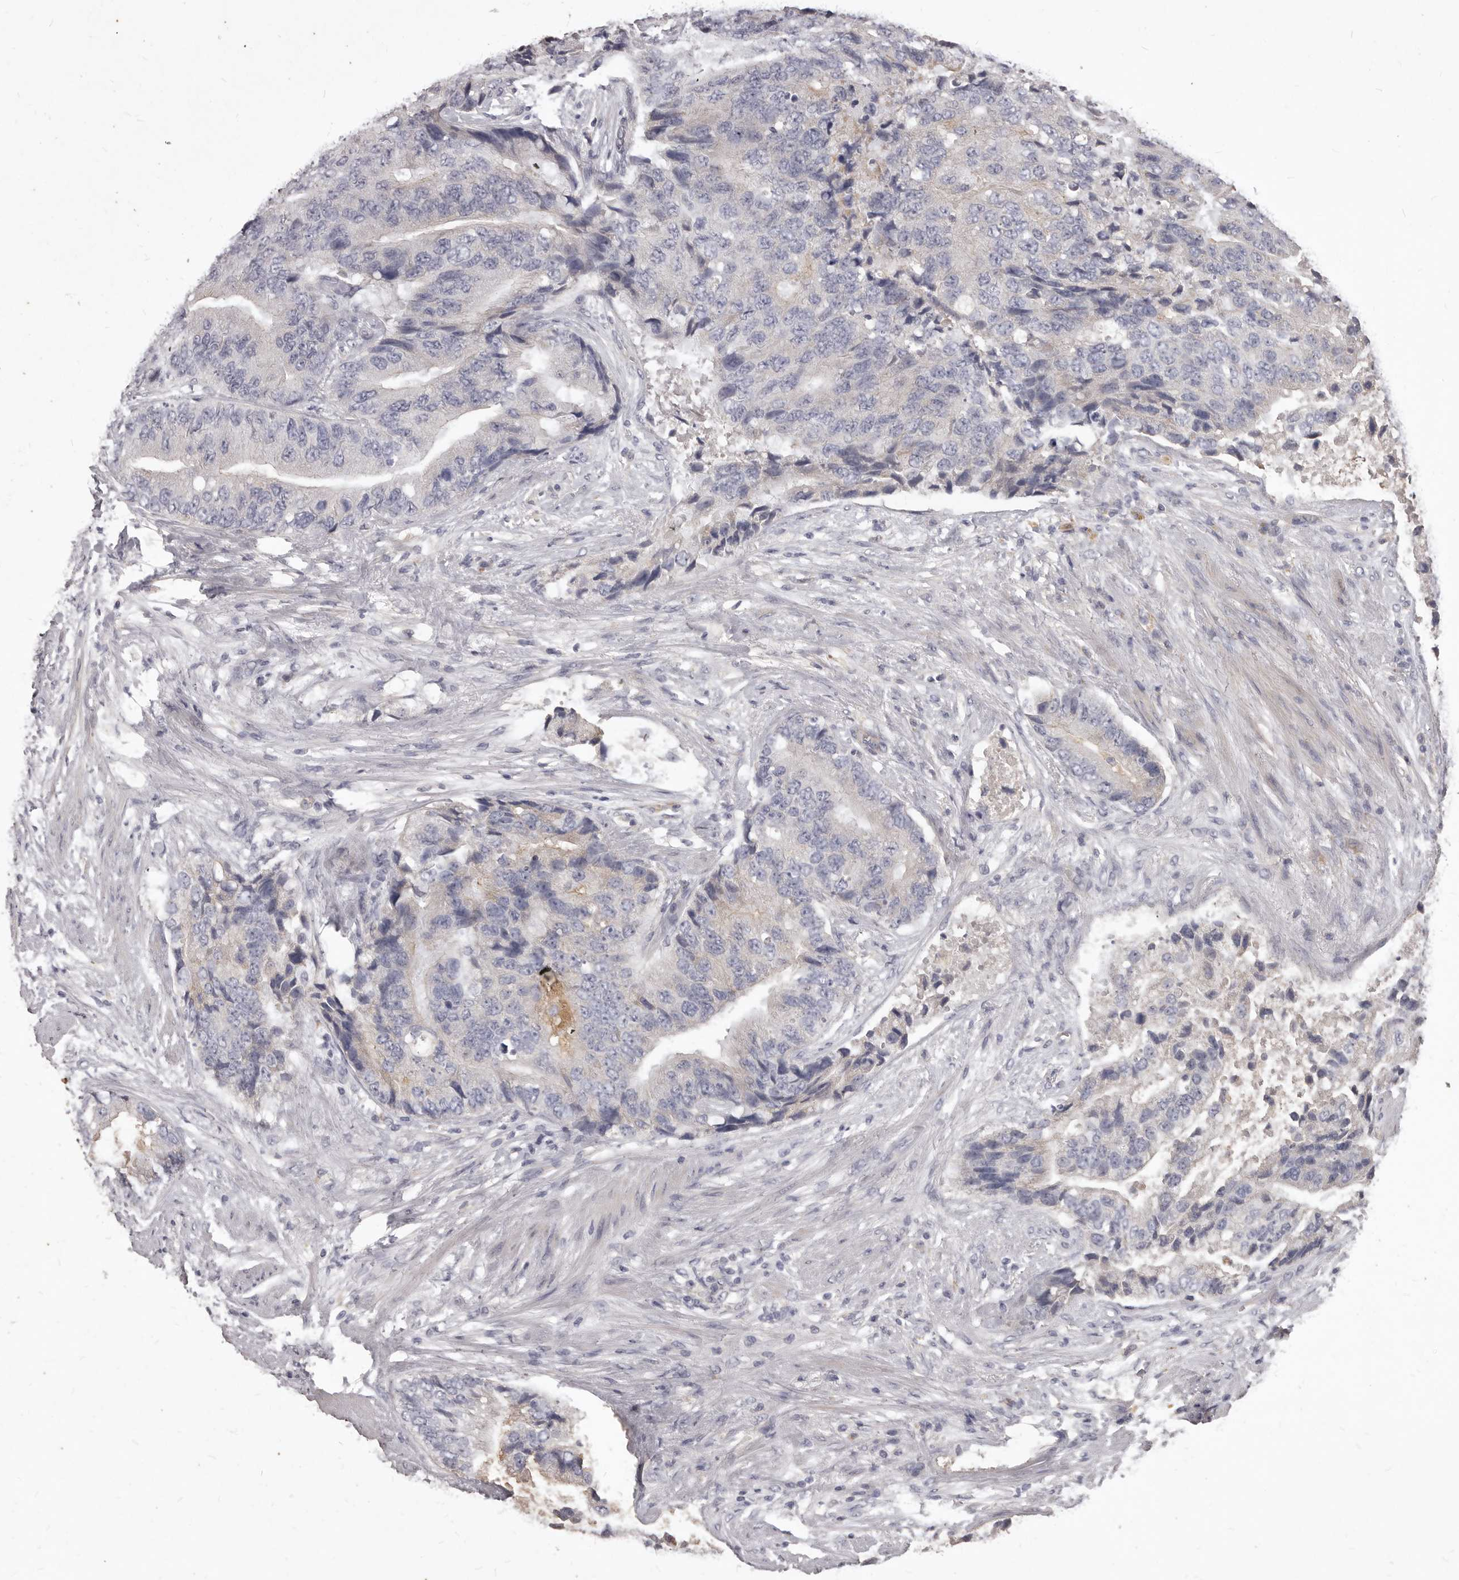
{"staining": {"intensity": "negative", "quantity": "none", "location": "none"}, "tissue": "prostate cancer", "cell_type": "Tumor cells", "image_type": "cancer", "snomed": [{"axis": "morphology", "description": "Adenocarcinoma, High grade"}, {"axis": "topography", "description": "Prostate"}], "caption": "The photomicrograph exhibits no significant expression in tumor cells of prostate cancer (high-grade adenocarcinoma).", "gene": "GPRC5C", "patient": {"sex": "male", "age": 70}}